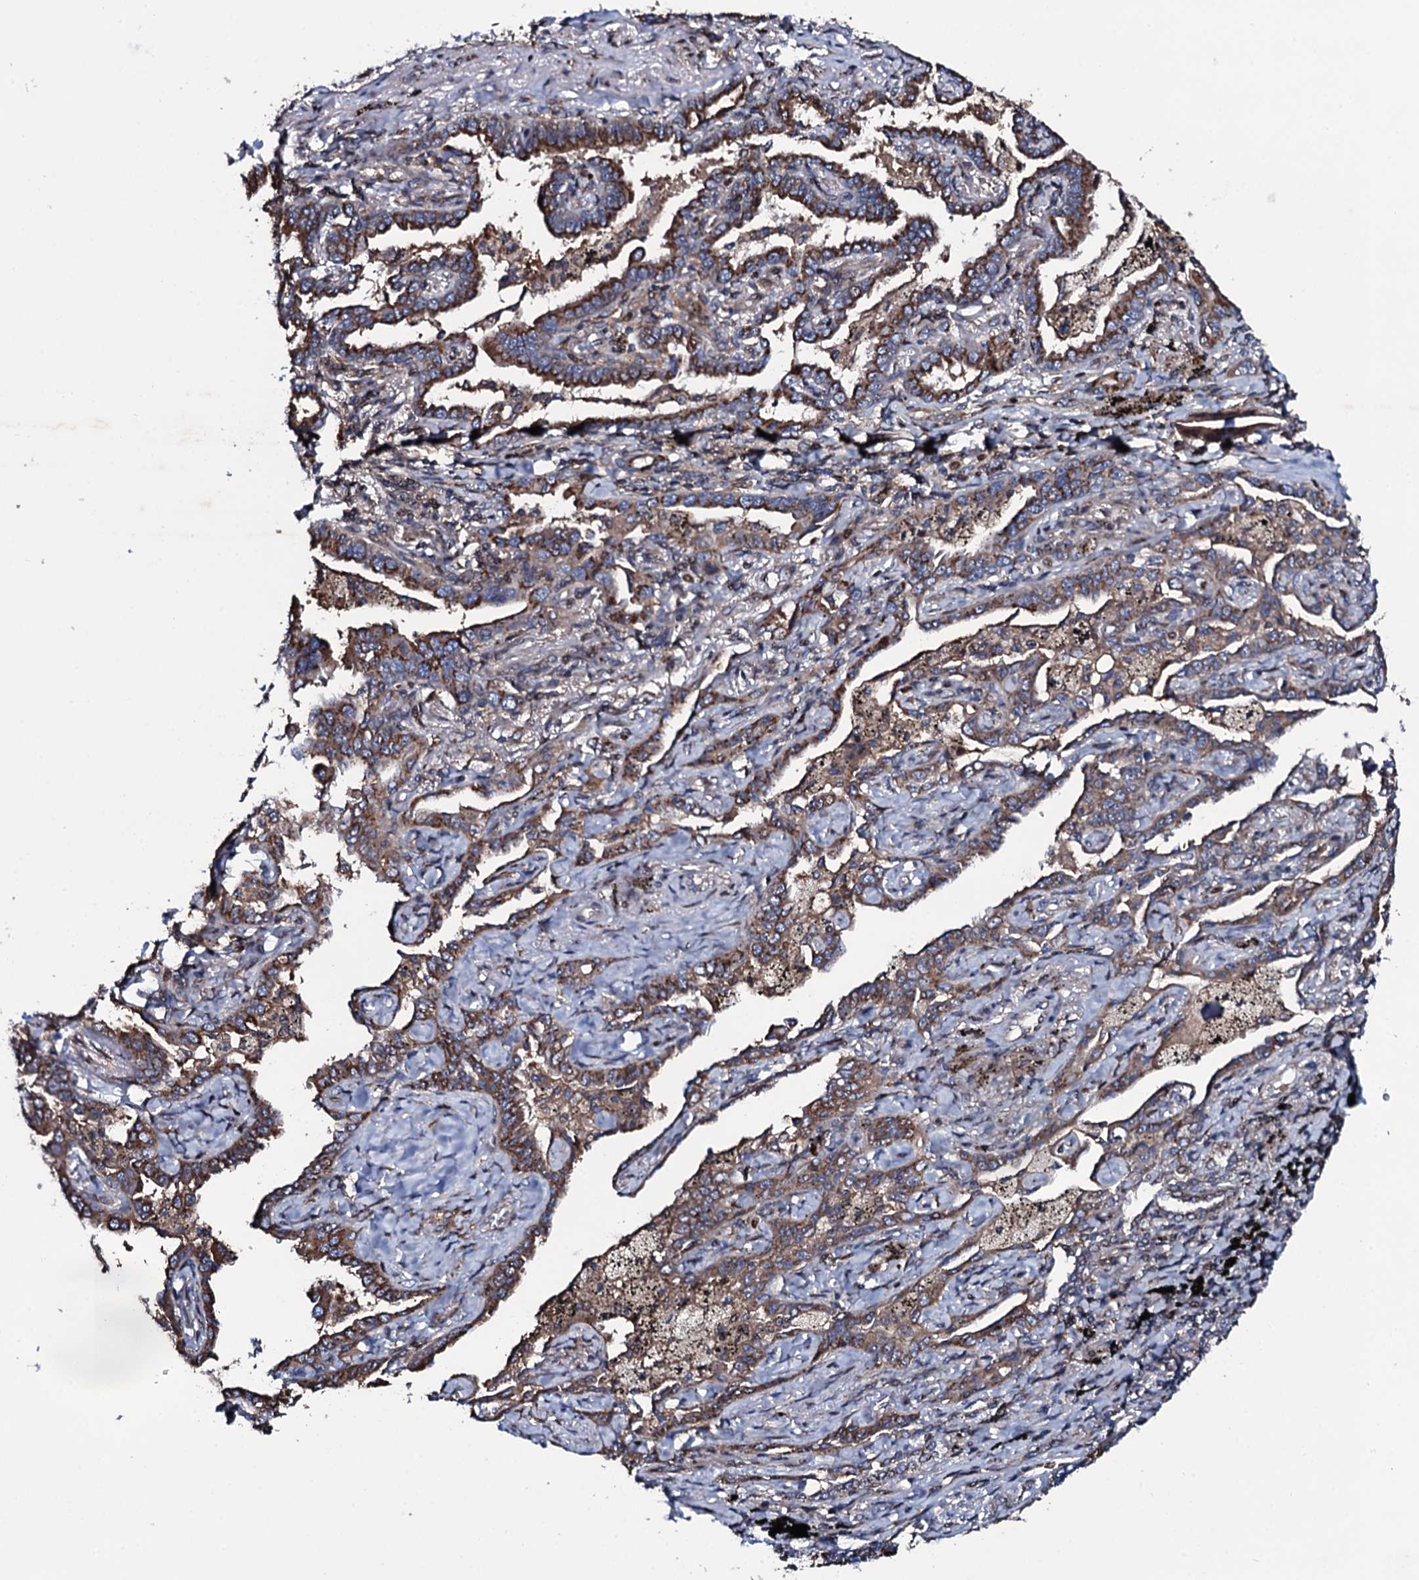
{"staining": {"intensity": "moderate", "quantity": ">75%", "location": "cytoplasmic/membranous"}, "tissue": "lung cancer", "cell_type": "Tumor cells", "image_type": "cancer", "snomed": [{"axis": "morphology", "description": "Adenocarcinoma, NOS"}, {"axis": "topography", "description": "Lung"}], "caption": "Tumor cells show medium levels of moderate cytoplasmic/membranous positivity in approximately >75% of cells in lung cancer (adenocarcinoma).", "gene": "PLET1", "patient": {"sex": "male", "age": 67}}